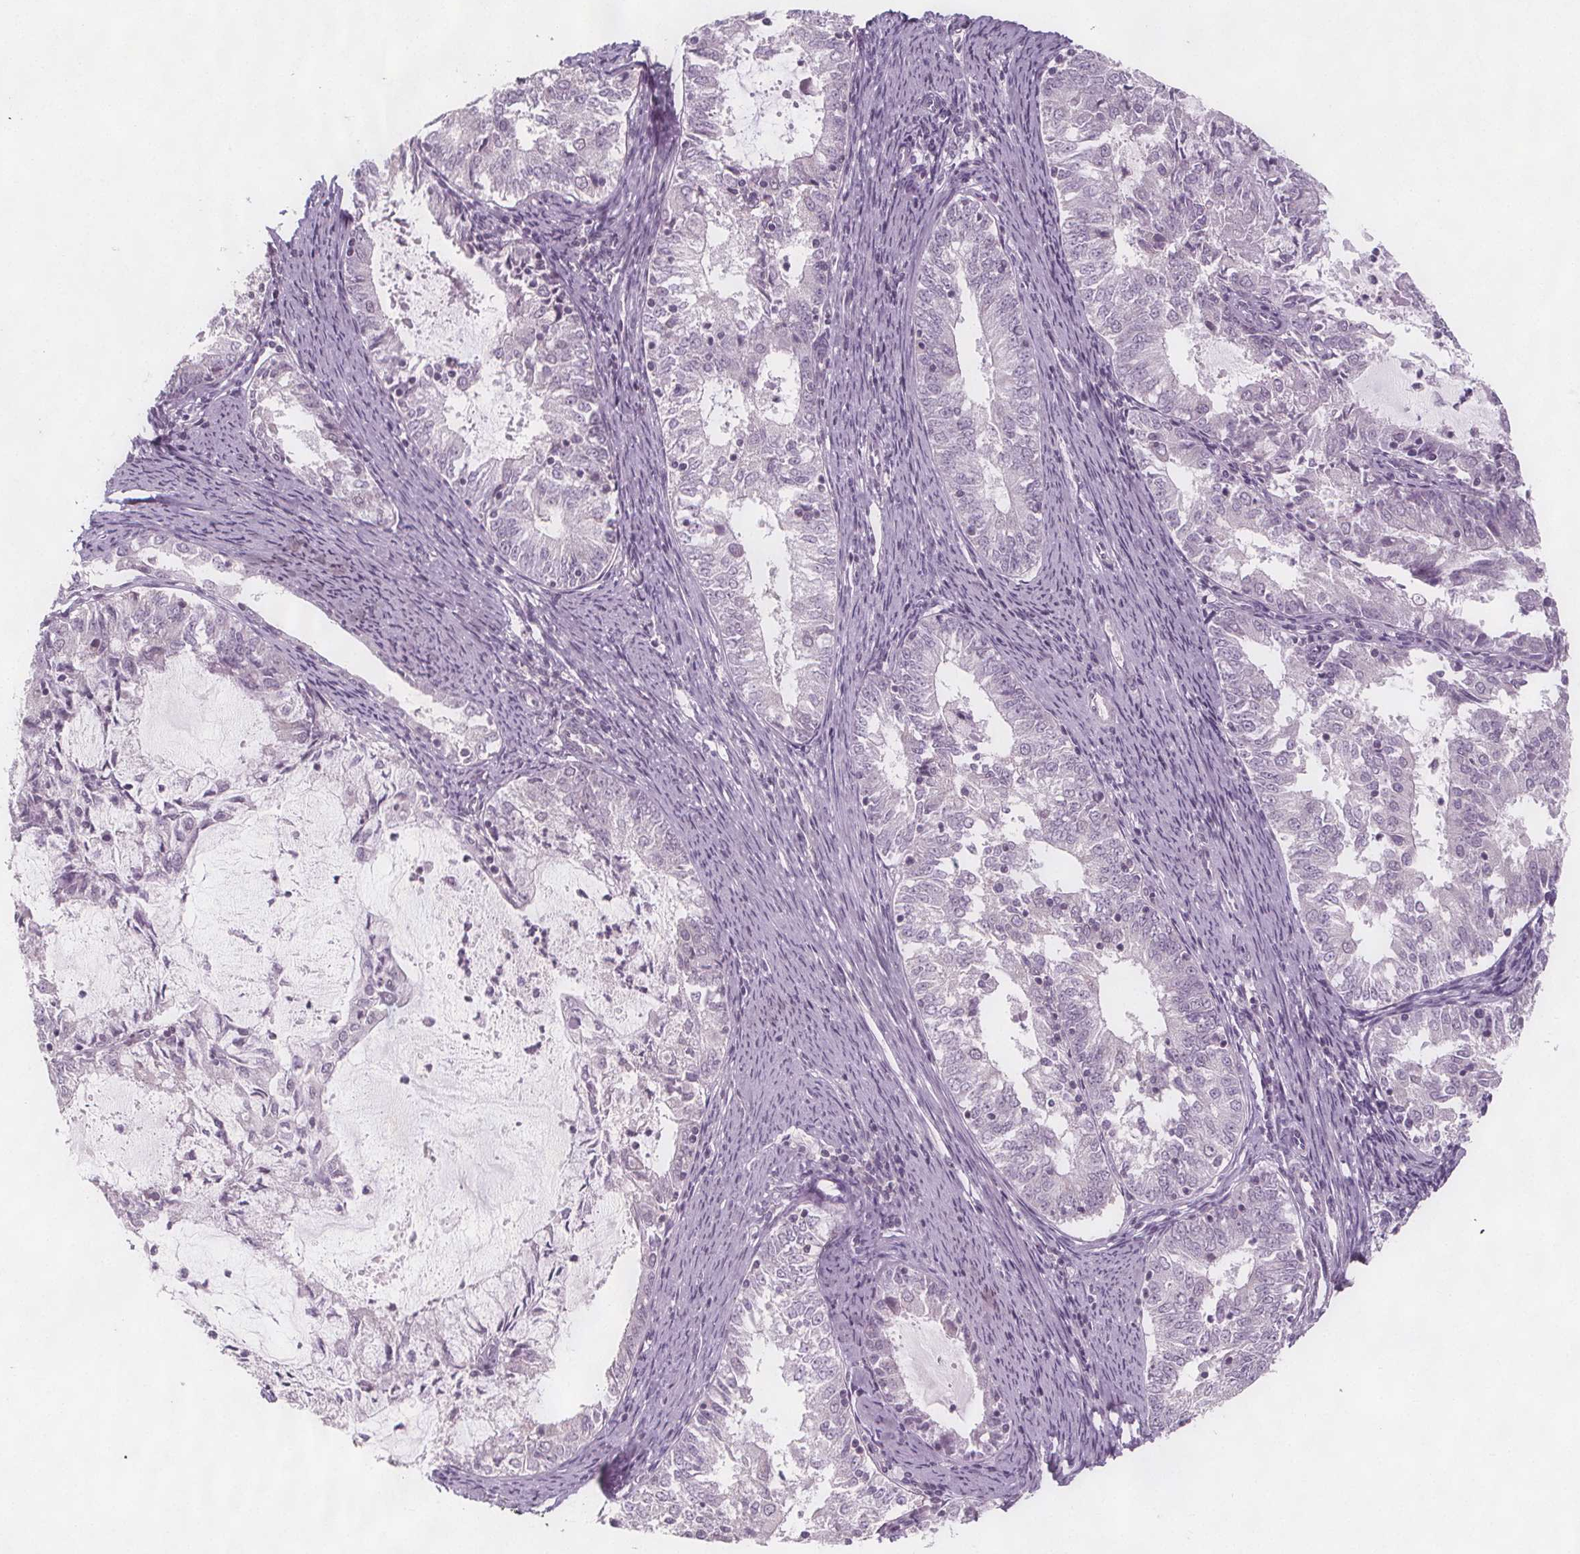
{"staining": {"intensity": "negative", "quantity": "none", "location": "none"}, "tissue": "endometrial cancer", "cell_type": "Tumor cells", "image_type": "cancer", "snomed": [{"axis": "morphology", "description": "Adenocarcinoma, NOS"}, {"axis": "topography", "description": "Endometrium"}], "caption": "Endometrial cancer (adenocarcinoma) was stained to show a protein in brown. There is no significant expression in tumor cells.", "gene": "C1orf167", "patient": {"sex": "female", "age": 57}}